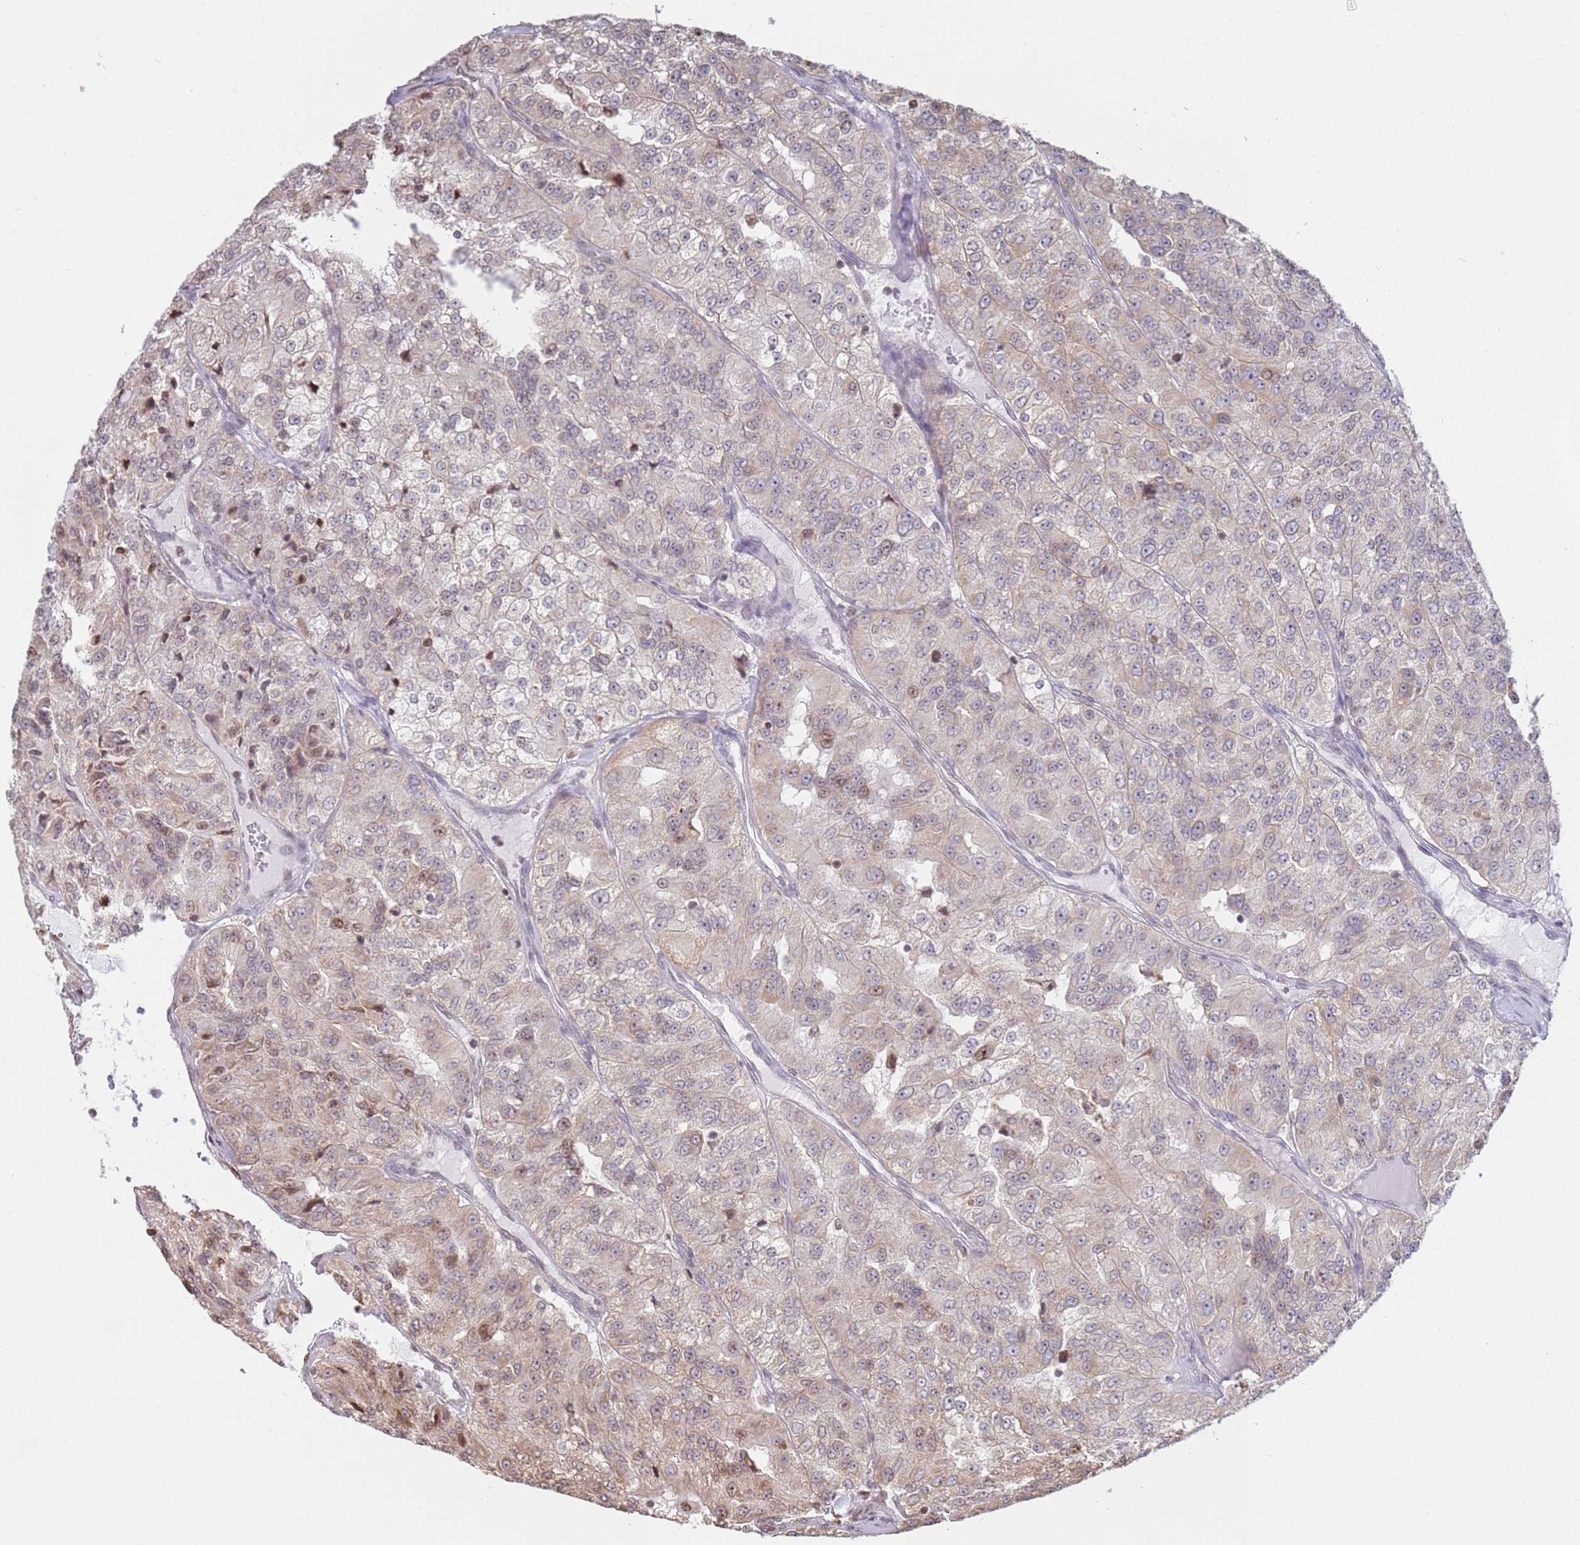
{"staining": {"intensity": "weak", "quantity": "25%-75%", "location": "cytoplasmic/membranous,nuclear"}, "tissue": "renal cancer", "cell_type": "Tumor cells", "image_type": "cancer", "snomed": [{"axis": "morphology", "description": "Adenocarcinoma, NOS"}, {"axis": "topography", "description": "Kidney"}], "caption": "Protein analysis of renal cancer tissue displays weak cytoplasmic/membranous and nuclear positivity in about 25%-75% of tumor cells. The protein is stained brown, and the nuclei are stained in blue (DAB (3,3'-diaminobenzidine) IHC with brightfield microscopy, high magnification).", "gene": "SCAF1", "patient": {"sex": "female", "age": 63}}